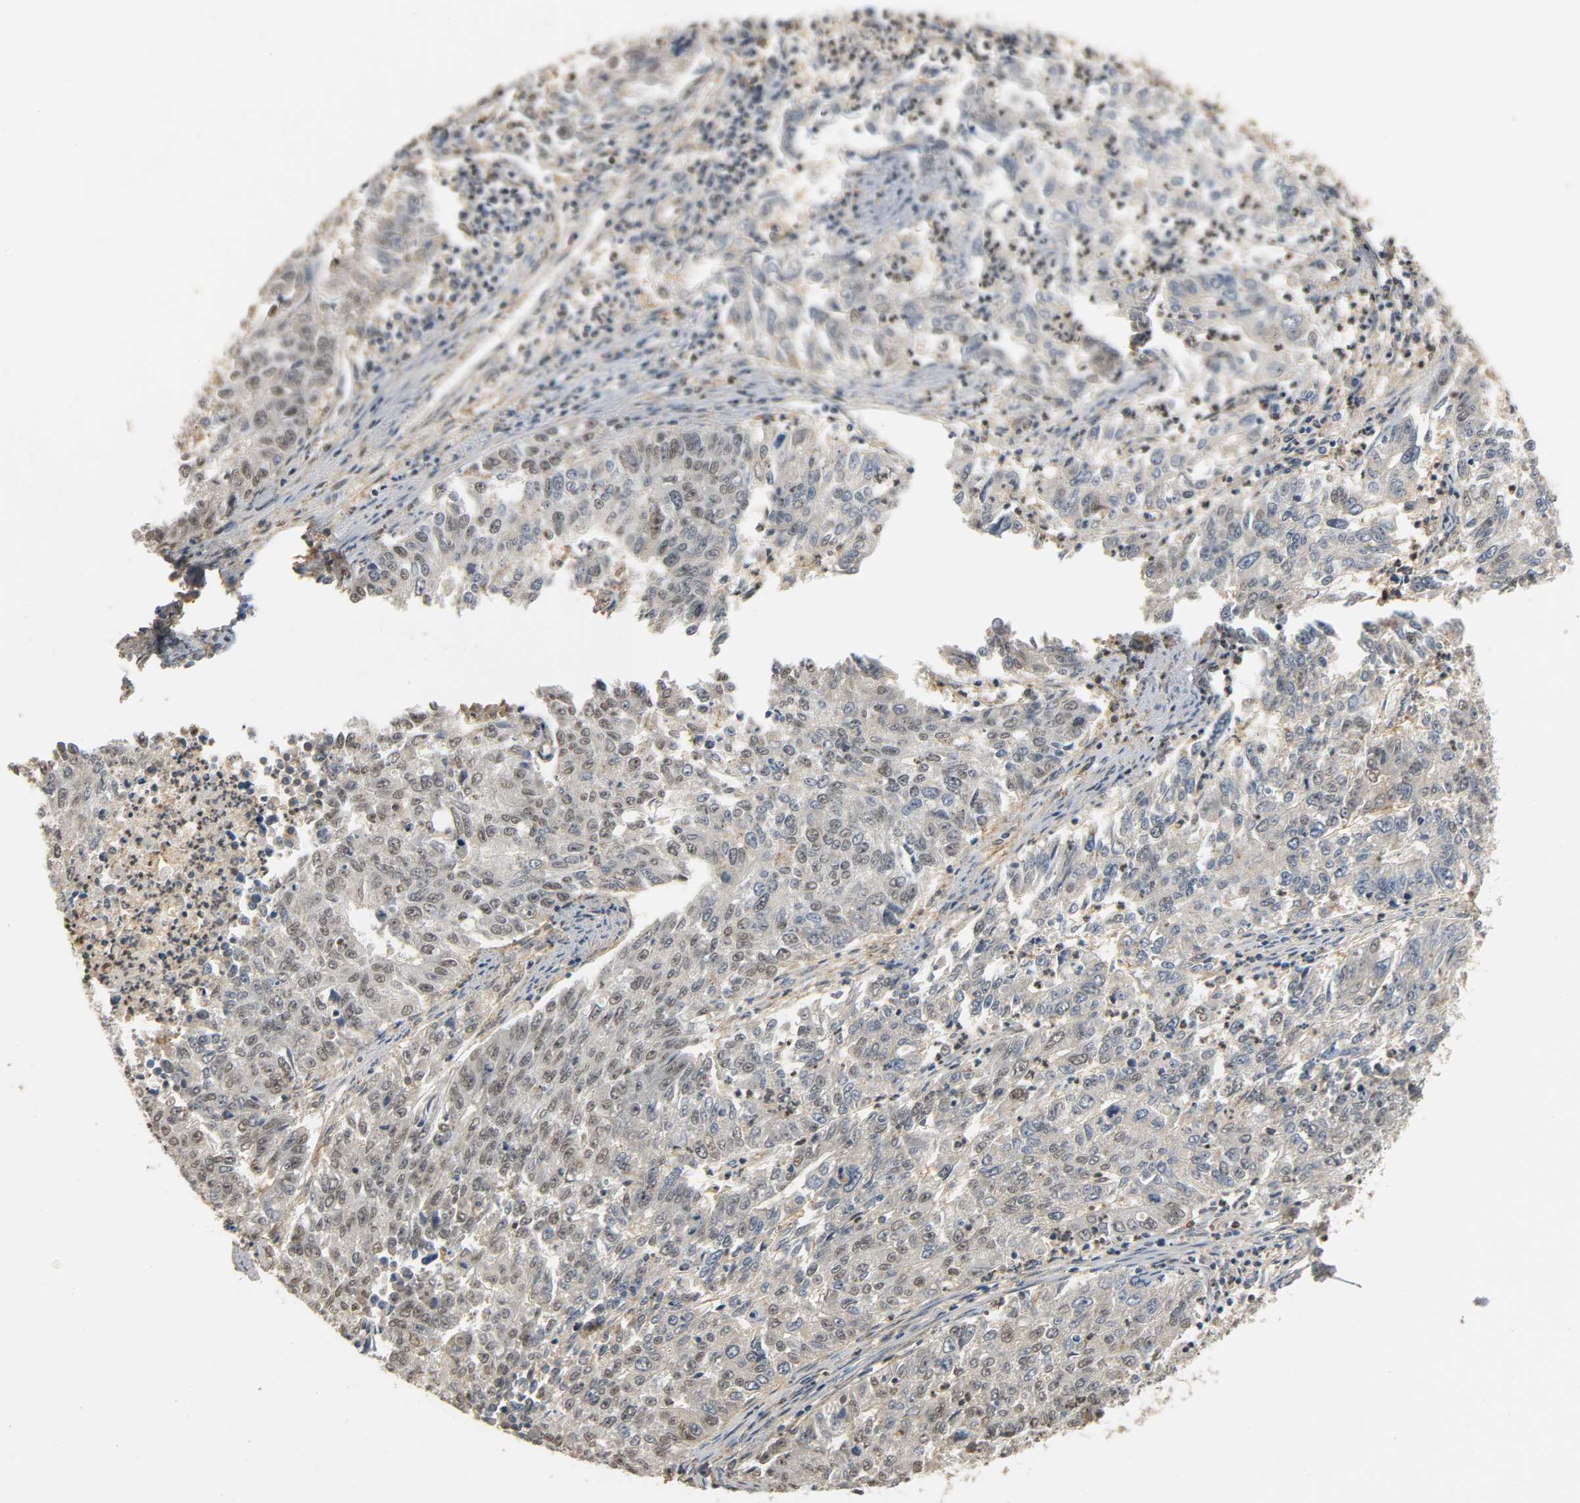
{"staining": {"intensity": "weak", "quantity": "25%-75%", "location": "cytoplasmic/membranous,nuclear"}, "tissue": "endometrial cancer", "cell_type": "Tumor cells", "image_type": "cancer", "snomed": [{"axis": "morphology", "description": "Adenocarcinoma, NOS"}, {"axis": "topography", "description": "Endometrium"}], "caption": "Adenocarcinoma (endometrial) stained with a protein marker displays weak staining in tumor cells.", "gene": "ZFPM2", "patient": {"sex": "female", "age": 42}}